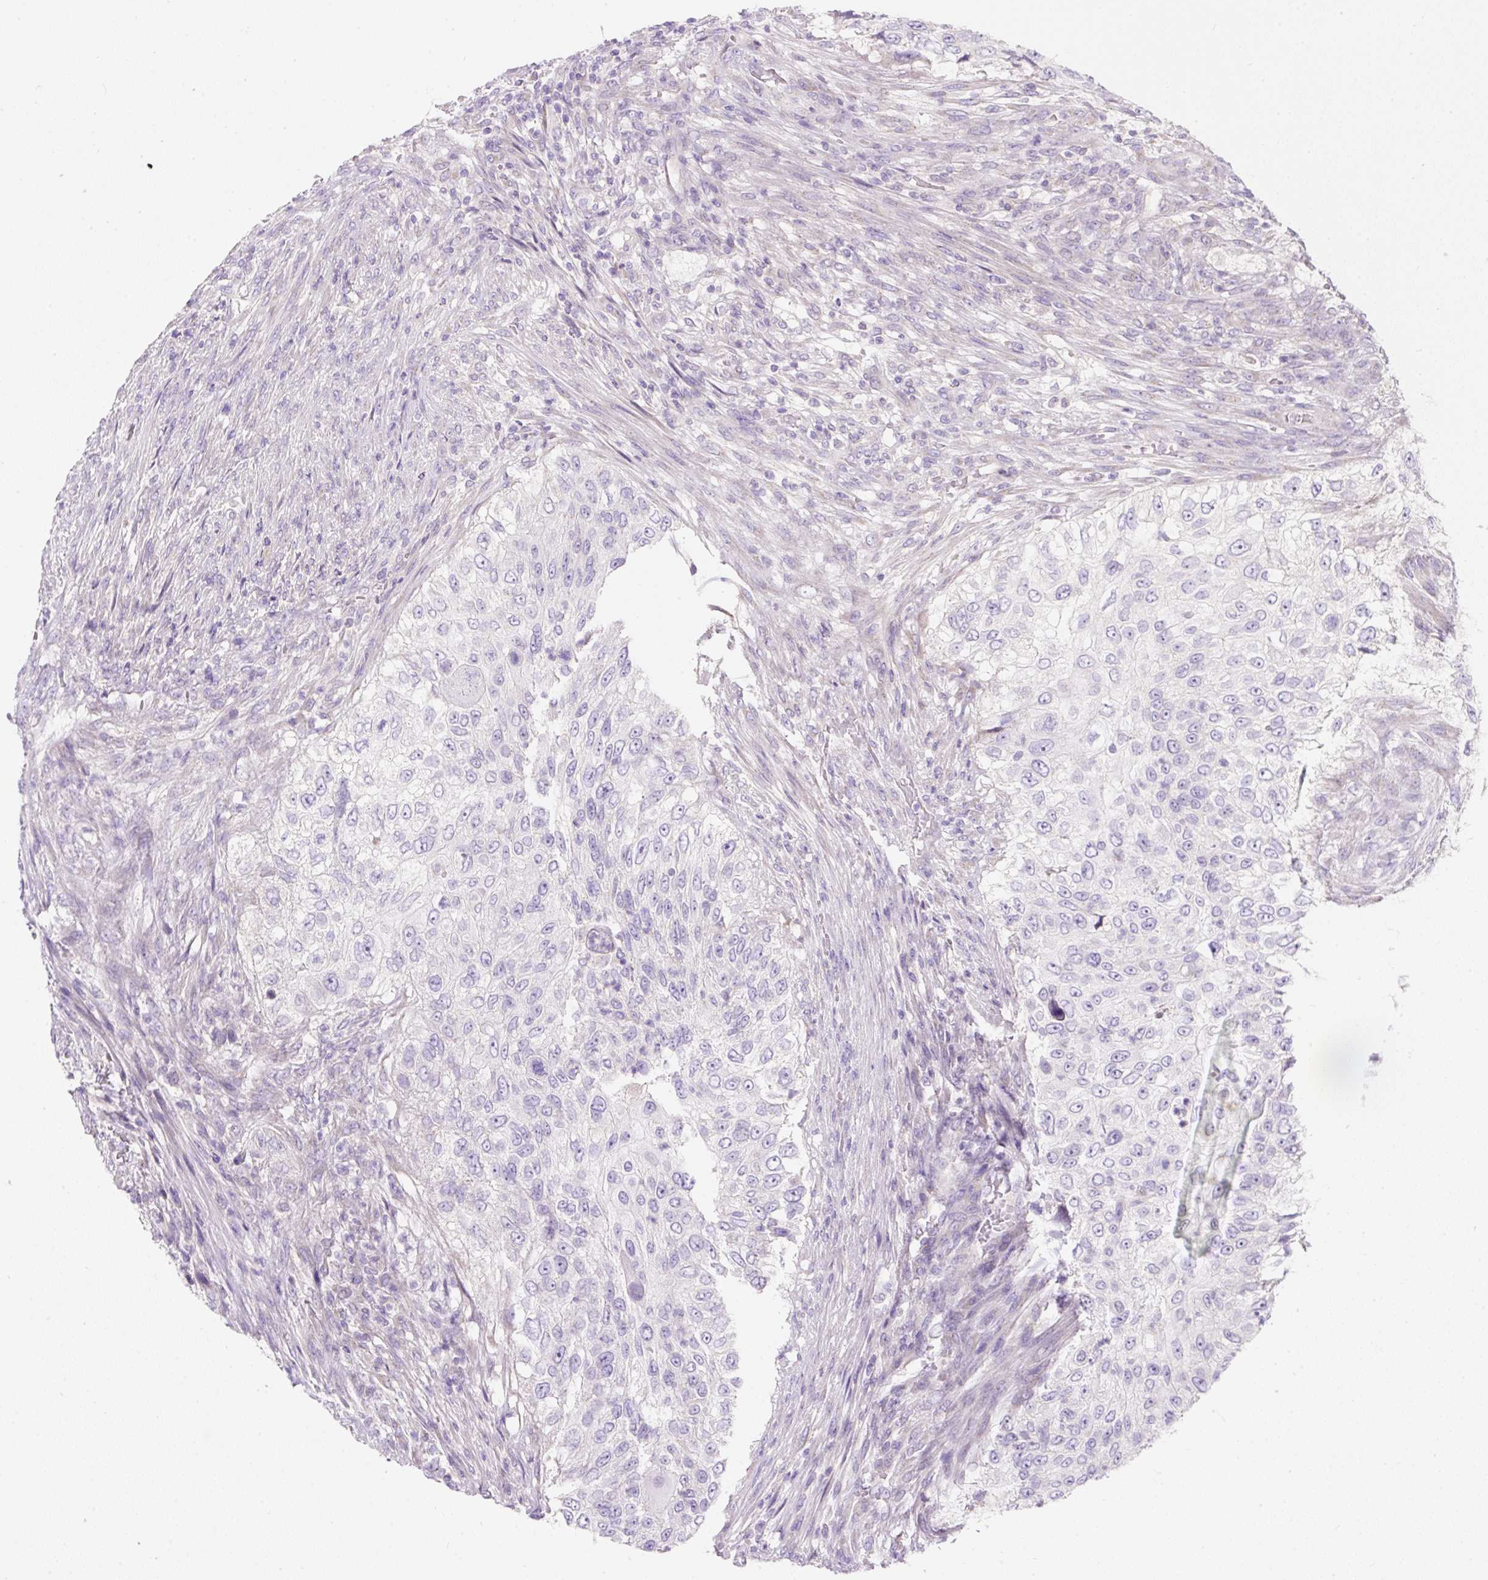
{"staining": {"intensity": "negative", "quantity": "none", "location": "none"}, "tissue": "urothelial cancer", "cell_type": "Tumor cells", "image_type": "cancer", "snomed": [{"axis": "morphology", "description": "Urothelial carcinoma, High grade"}, {"axis": "topography", "description": "Urinary bladder"}], "caption": "There is no significant expression in tumor cells of urothelial carcinoma (high-grade).", "gene": "SUSD5", "patient": {"sex": "female", "age": 60}}